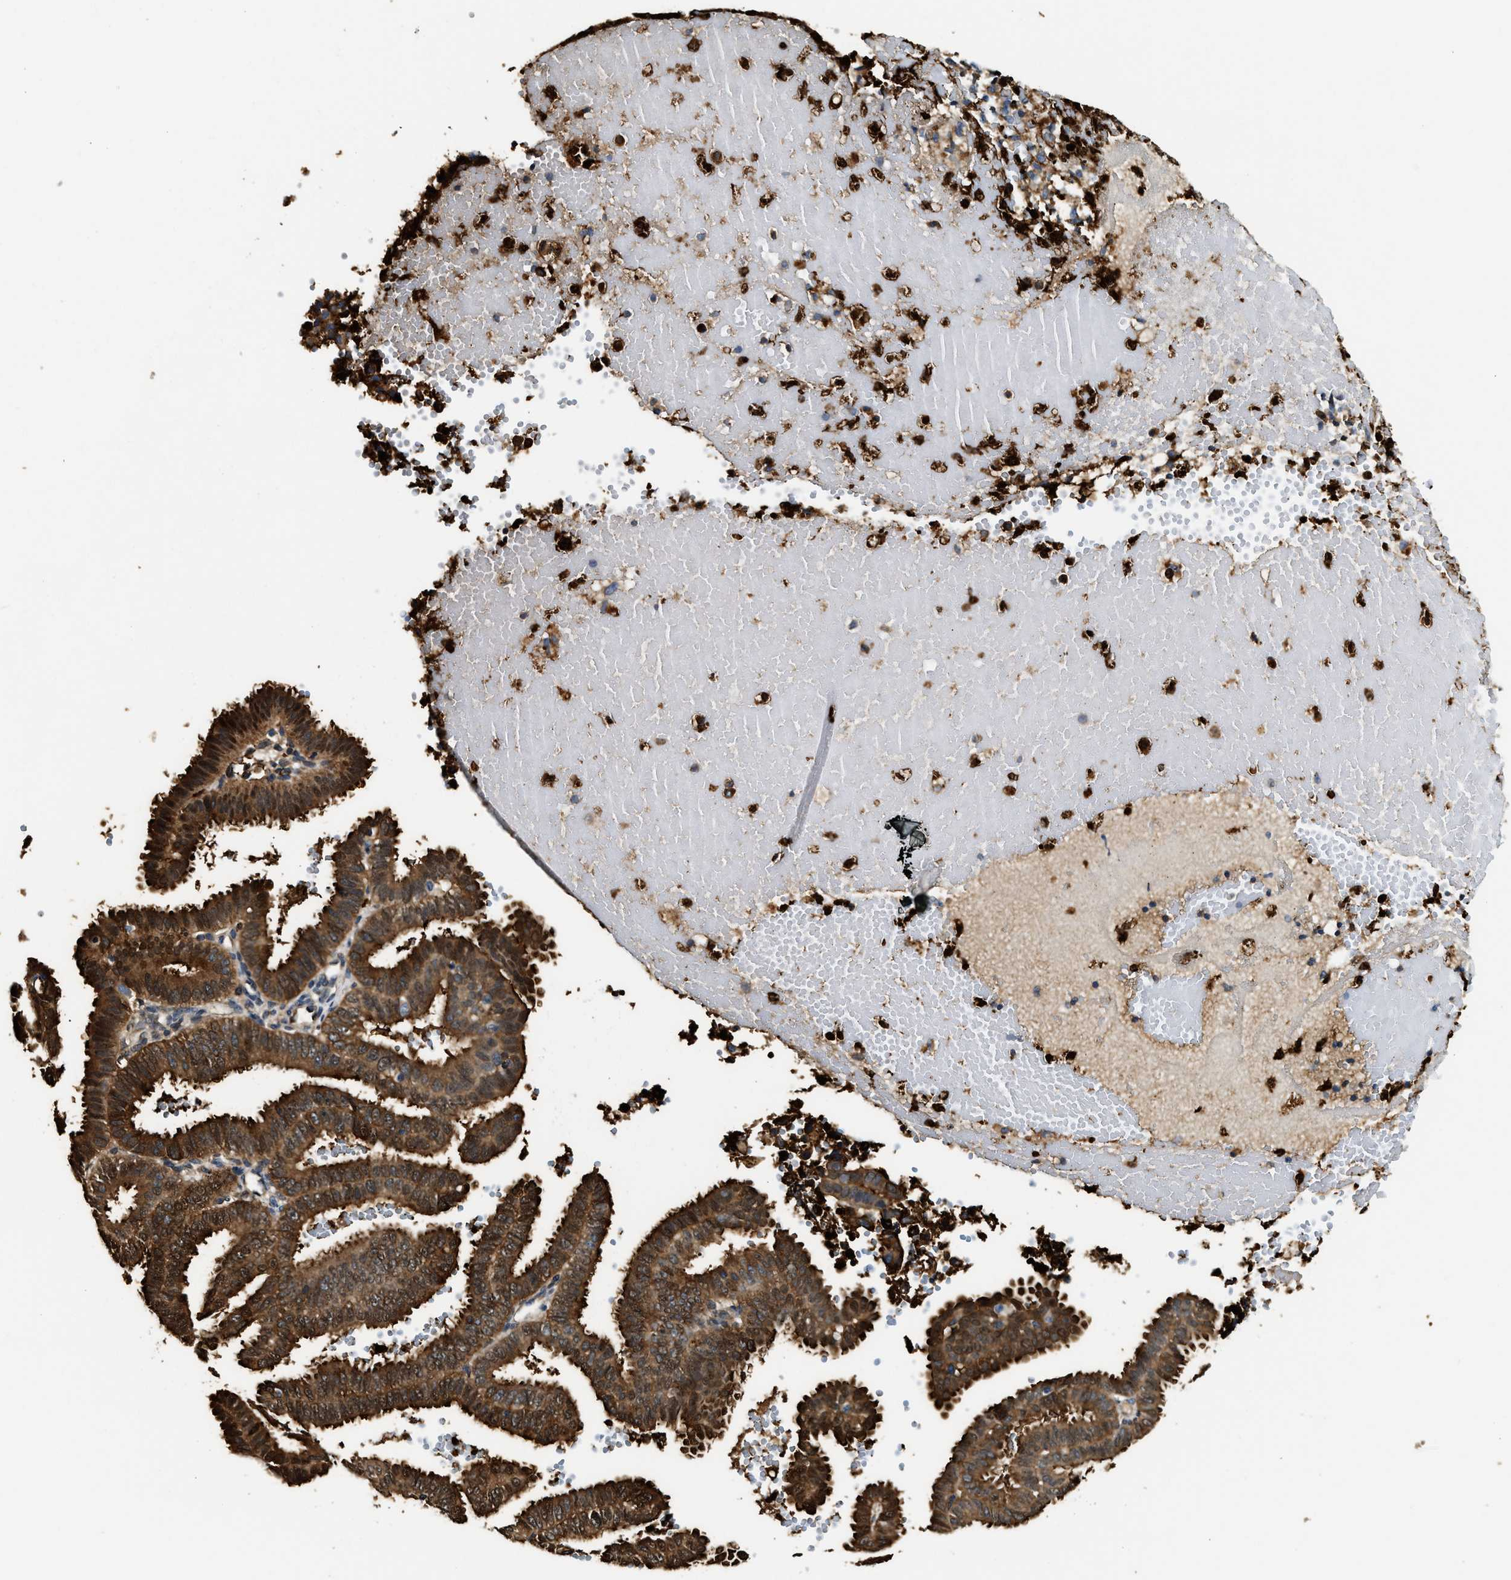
{"staining": {"intensity": "strong", "quantity": ">75%", "location": "cytoplasmic/membranous,nuclear"}, "tissue": "endometrial cancer", "cell_type": "Tumor cells", "image_type": "cancer", "snomed": [{"axis": "morphology", "description": "Adenocarcinoma, NOS"}, {"axis": "topography", "description": "Endometrium"}], "caption": "Immunohistochemical staining of endometrial cancer (adenocarcinoma) exhibits high levels of strong cytoplasmic/membranous and nuclear expression in about >75% of tumor cells. (Stains: DAB (3,3'-diaminobenzidine) in brown, nuclei in blue, Microscopy: brightfield microscopy at high magnification).", "gene": "ANXA3", "patient": {"sex": "female", "age": 58}}